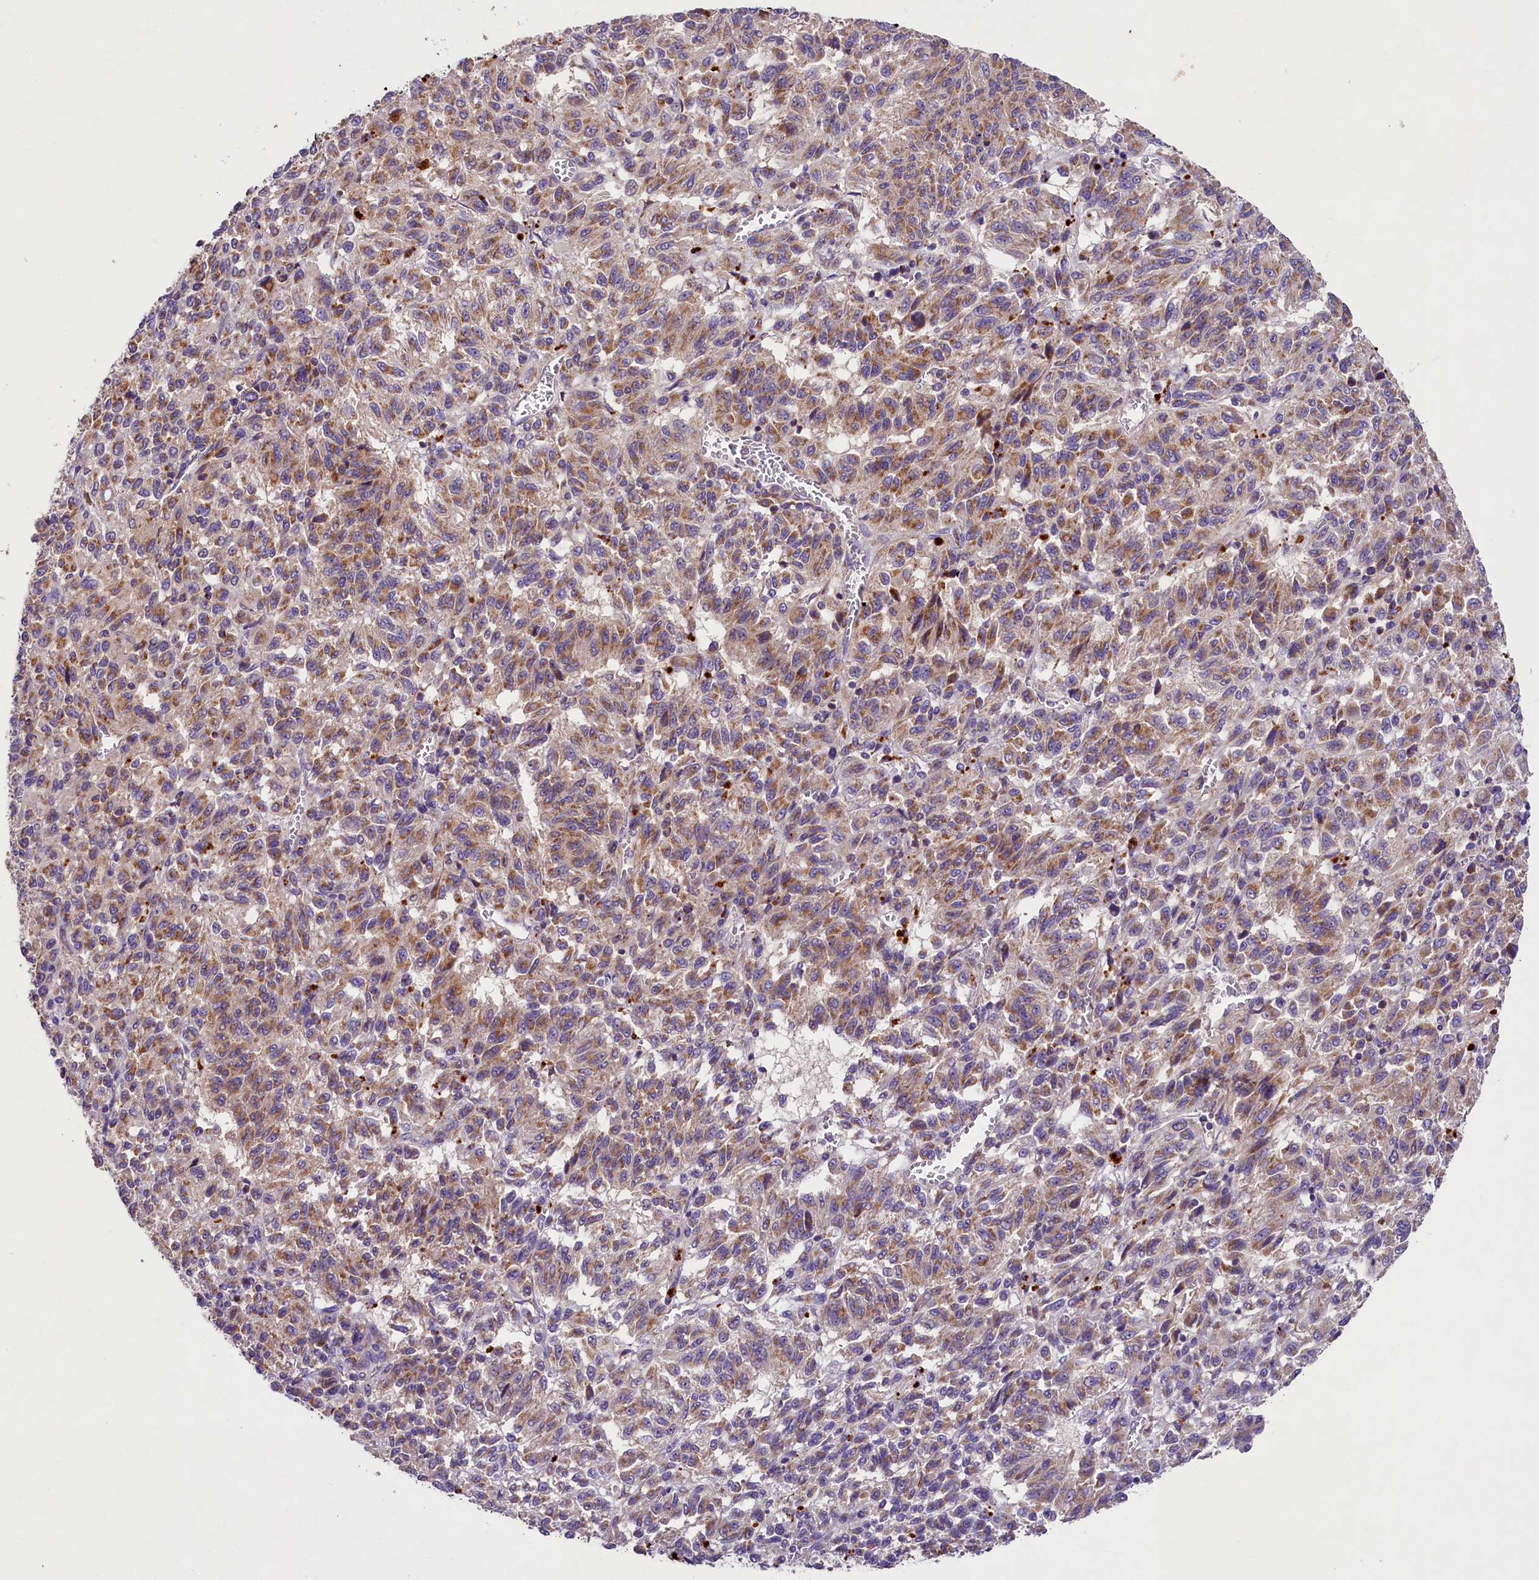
{"staining": {"intensity": "moderate", "quantity": ">75%", "location": "cytoplasmic/membranous"}, "tissue": "melanoma", "cell_type": "Tumor cells", "image_type": "cancer", "snomed": [{"axis": "morphology", "description": "Malignant melanoma, Metastatic site"}, {"axis": "topography", "description": "Lung"}], "caption": "Tumor cells display medium levels of moderate cytoplasmic/membranous expression in approximately >75% of cells in melanoma. The staining was performed using DAB to visualize the protein expression in brown, while the nuclei were stained in blue with hematoxylin (Magnification: 20x).", "gene": "PMPCB", "patient": {"sex": "male", "age": 64}}